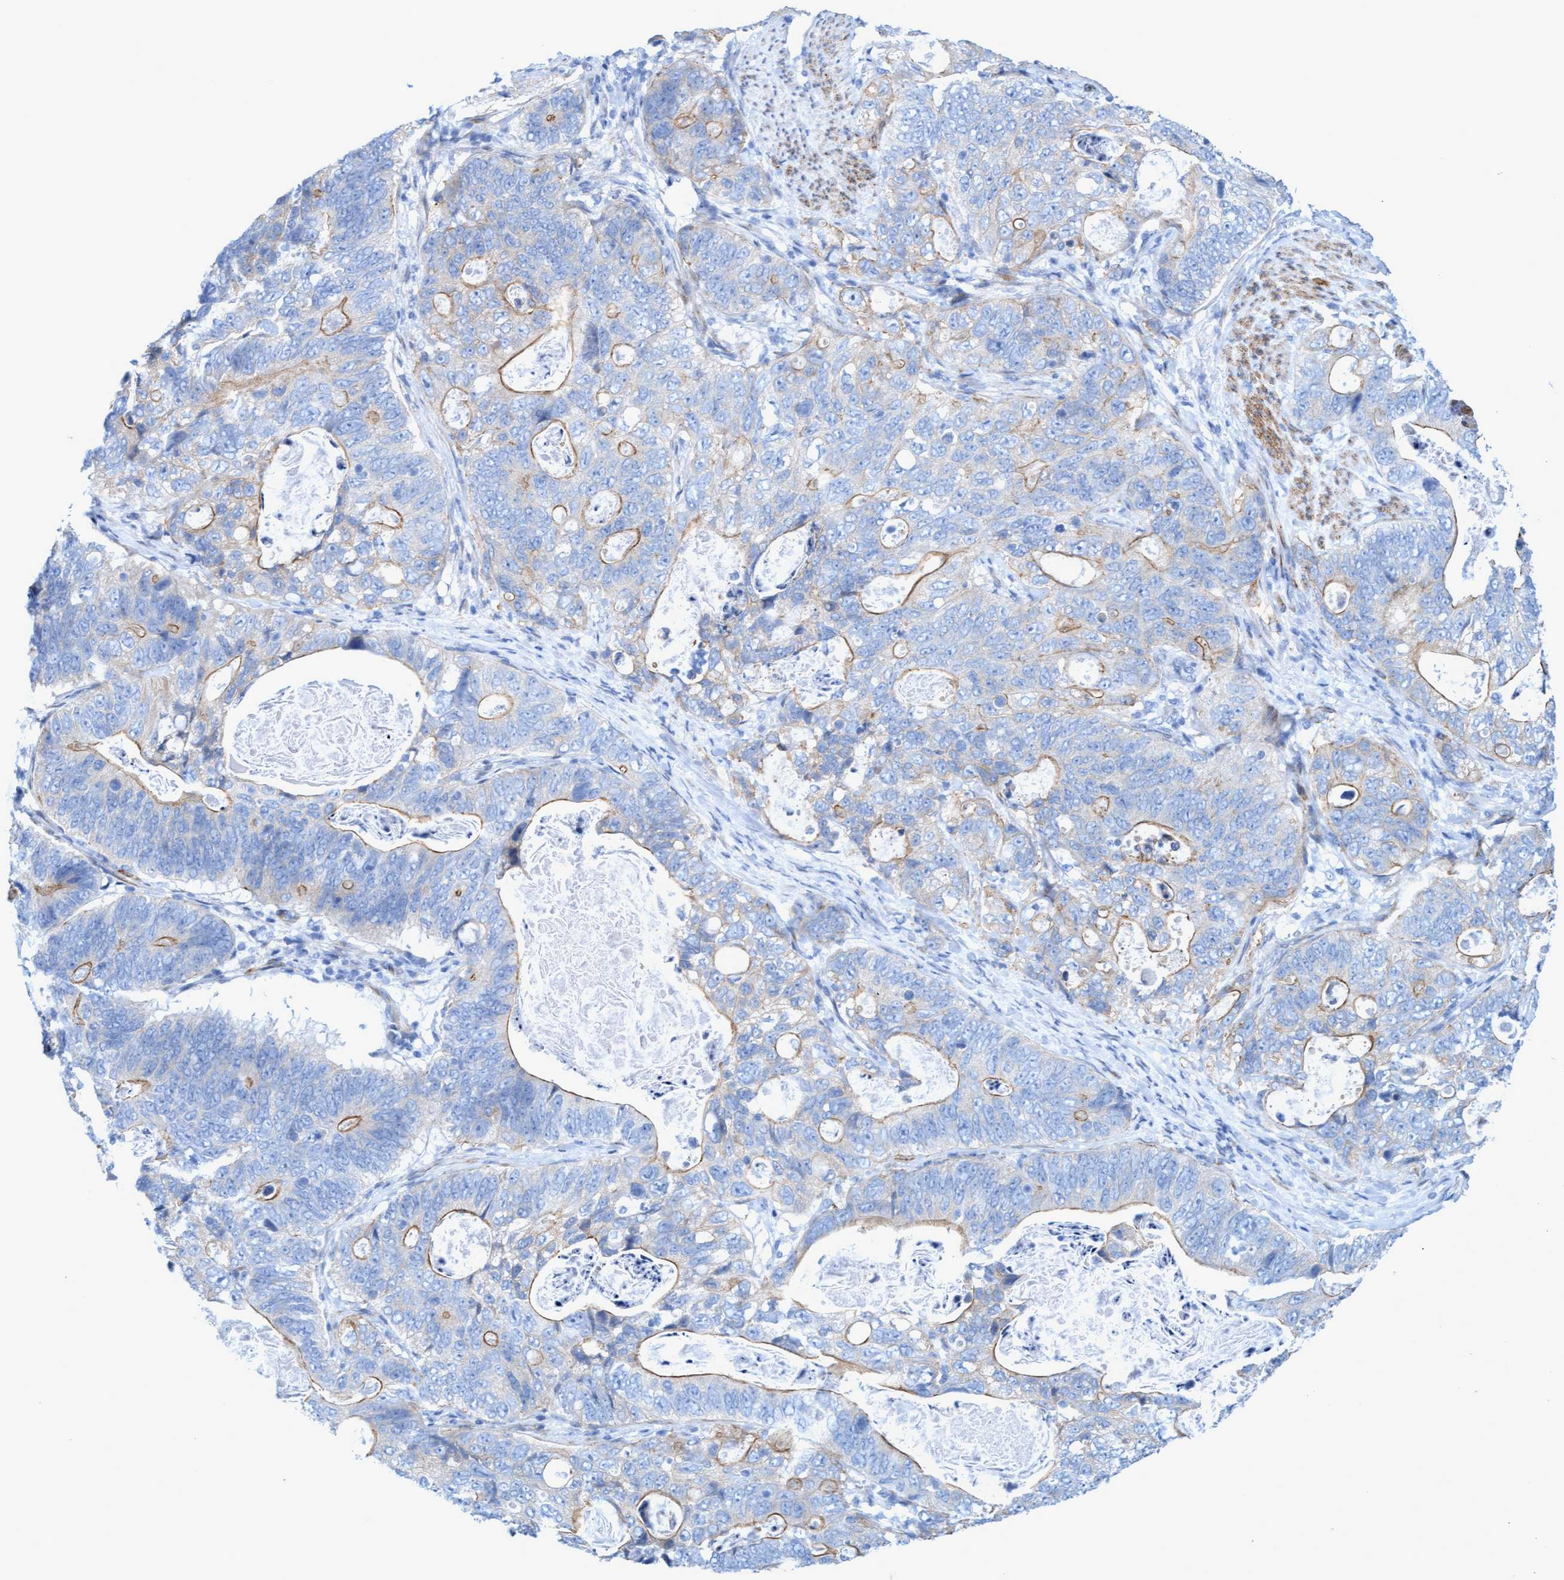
{"staining": {"intensity": "moderate", "quantity": "25%-75%", "location": "cytoplasmic/membranous"}, "tissue": "stomach cancer", "cell_type": "Tumor cells", "image_type": "cancer", "snomed": [{"axis": "morphology", "description": "Normal tissue, NOS"}, {"axis": "morphology", "description": "Adenocarcinoma, NOS"}, {"axis": "topography", "description": "Stomach"}], "caption": "High-magnification brightfield microscopy of stomach cancer (adenocarcinoma) stained with DAB (brown) and counterstained with hematoxylin (blue). tumor cells exhibit moderate cytoplasmic/membranous positivity is present in about25%-75% of cells.", "gene": "MTFR1", "patient": {"sex": "female", "age": 89}}